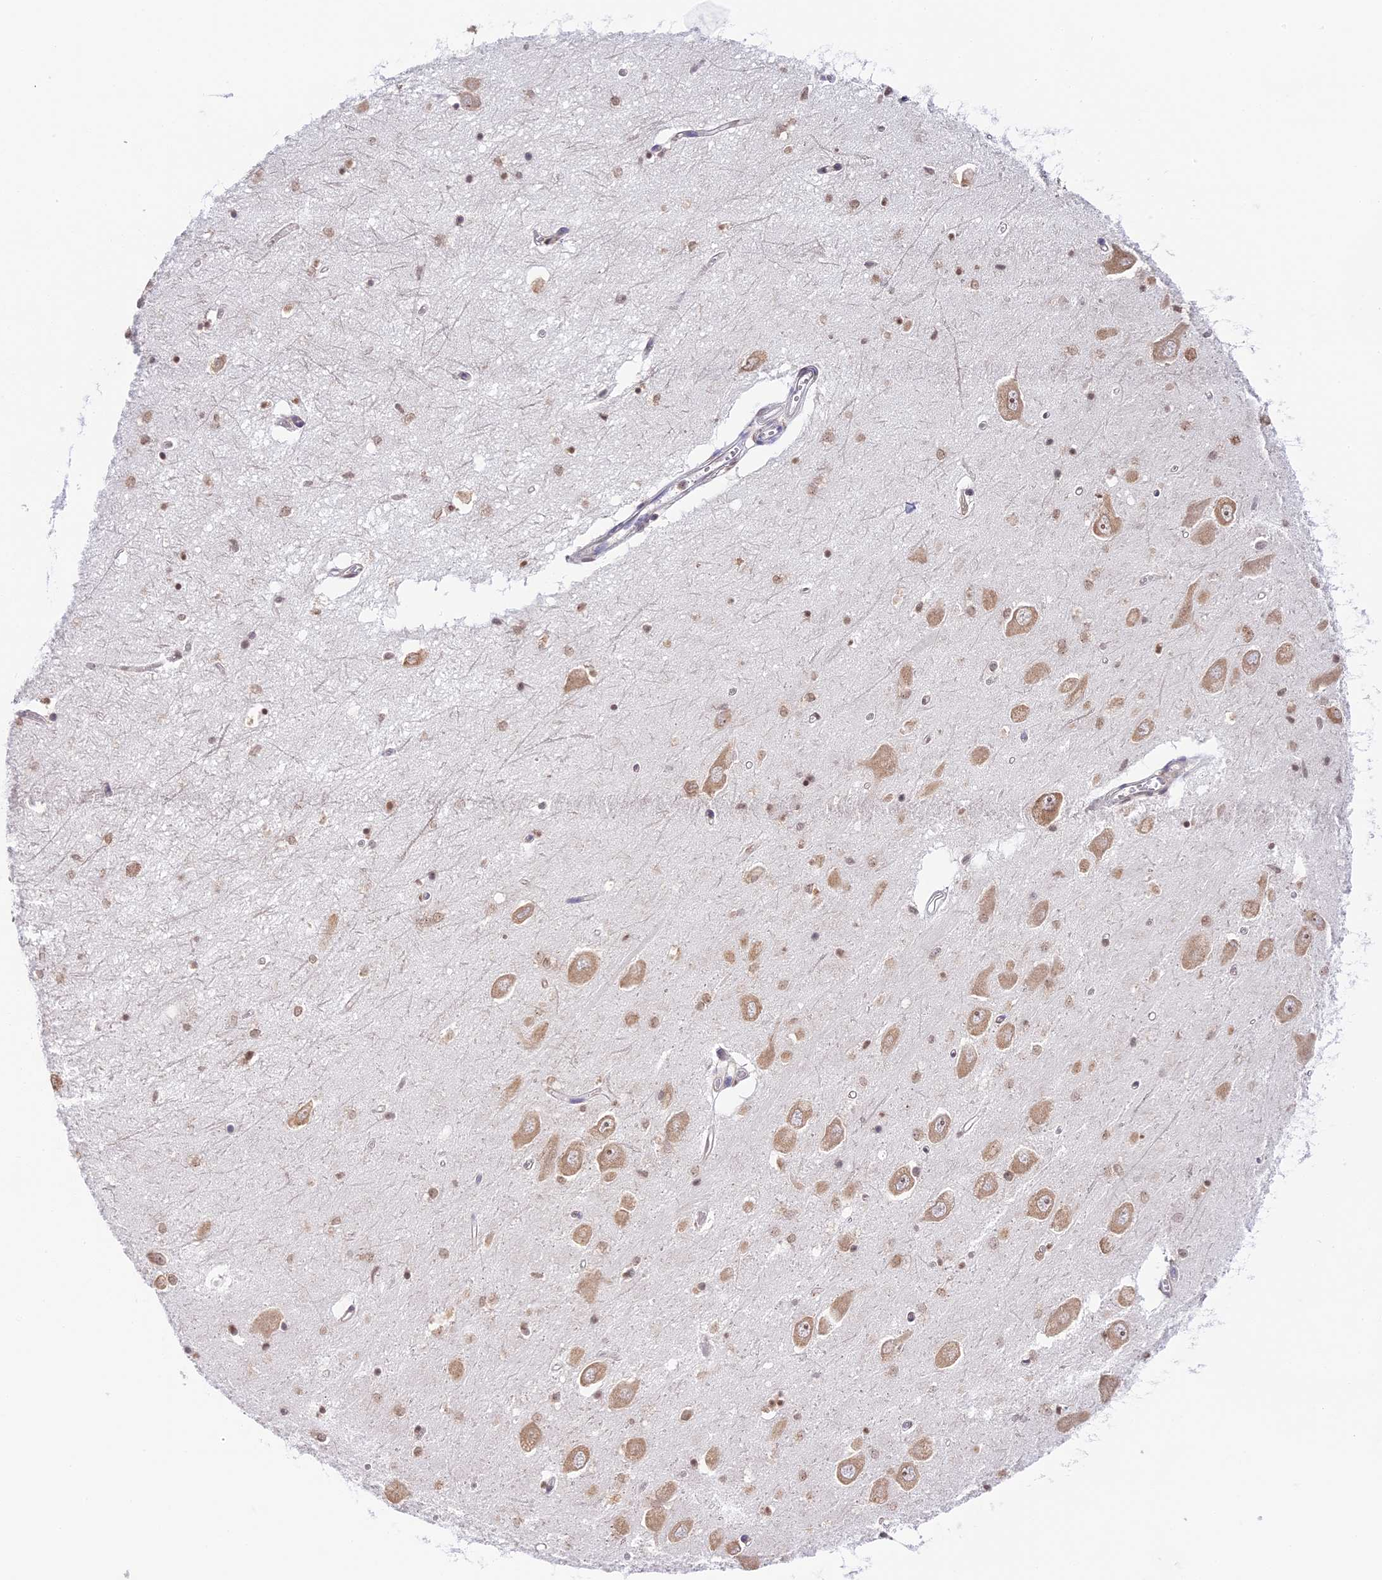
{"staining": {"intensity": "moderate", "quantity": "25%-75%", "location": "nuclear"}, "tissue": "hippocampus", "cell_type": "Glial cells", "image_type": "normal", "snomed": [{"axis": "morphology", "description": "Normal tissue, NOS"}, {"axis": "topography", "description": "Hippocampus"}], "caption": "Immunohistochemical staining of benign human hippocampus displays medium levels of moderate nuclear positivity in about 25%-75% of glial cells.", "gene": "HEATR5B", "patient": {"sex": "male", "age": 70}}